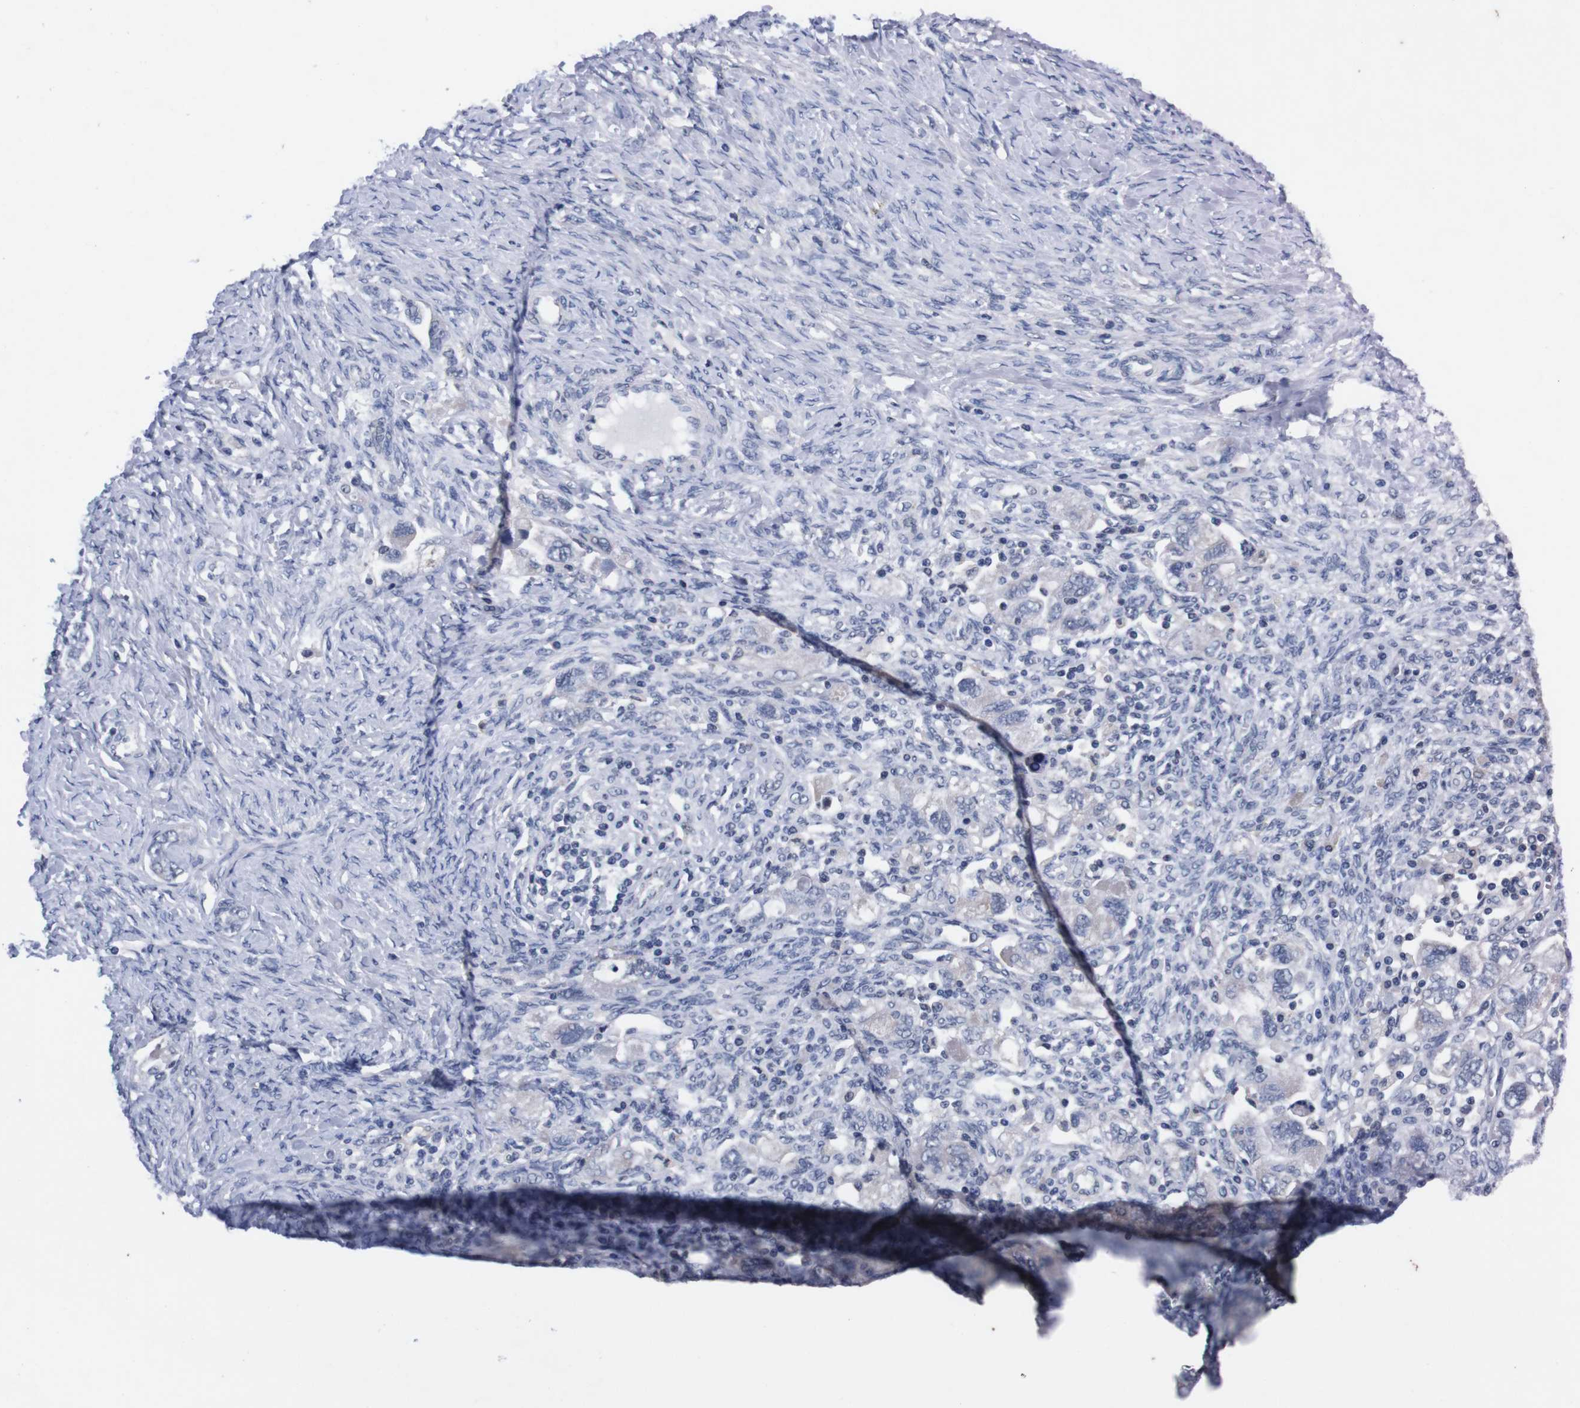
{"staining": {"intensity": "negative", "quantity": "none", "location": "none"}, "tissue": "ovarian cancer", "cell_type": "Tumor cells", "image_type": "cancer", "snomed": [{"axis": "morphology", "description": "Carcinoma, NOS"}, {"axis": "morphology", "description": "Cystadenocarcinoma, serous, NOS"}, {"axis": "topography", "description": "Ovary"}], "caption": "A high-resolution image shows immunohistochemistry (IHC) staining of ovarian serous cystadenocarcinoma, which demonstrates no significant positivity in tumor cells. (Brightfield microscopy of DAB immunohistochemistry at high magnification).", "gene": "TNFRSF21", "patient": {"sex": "female", "age": 69}}